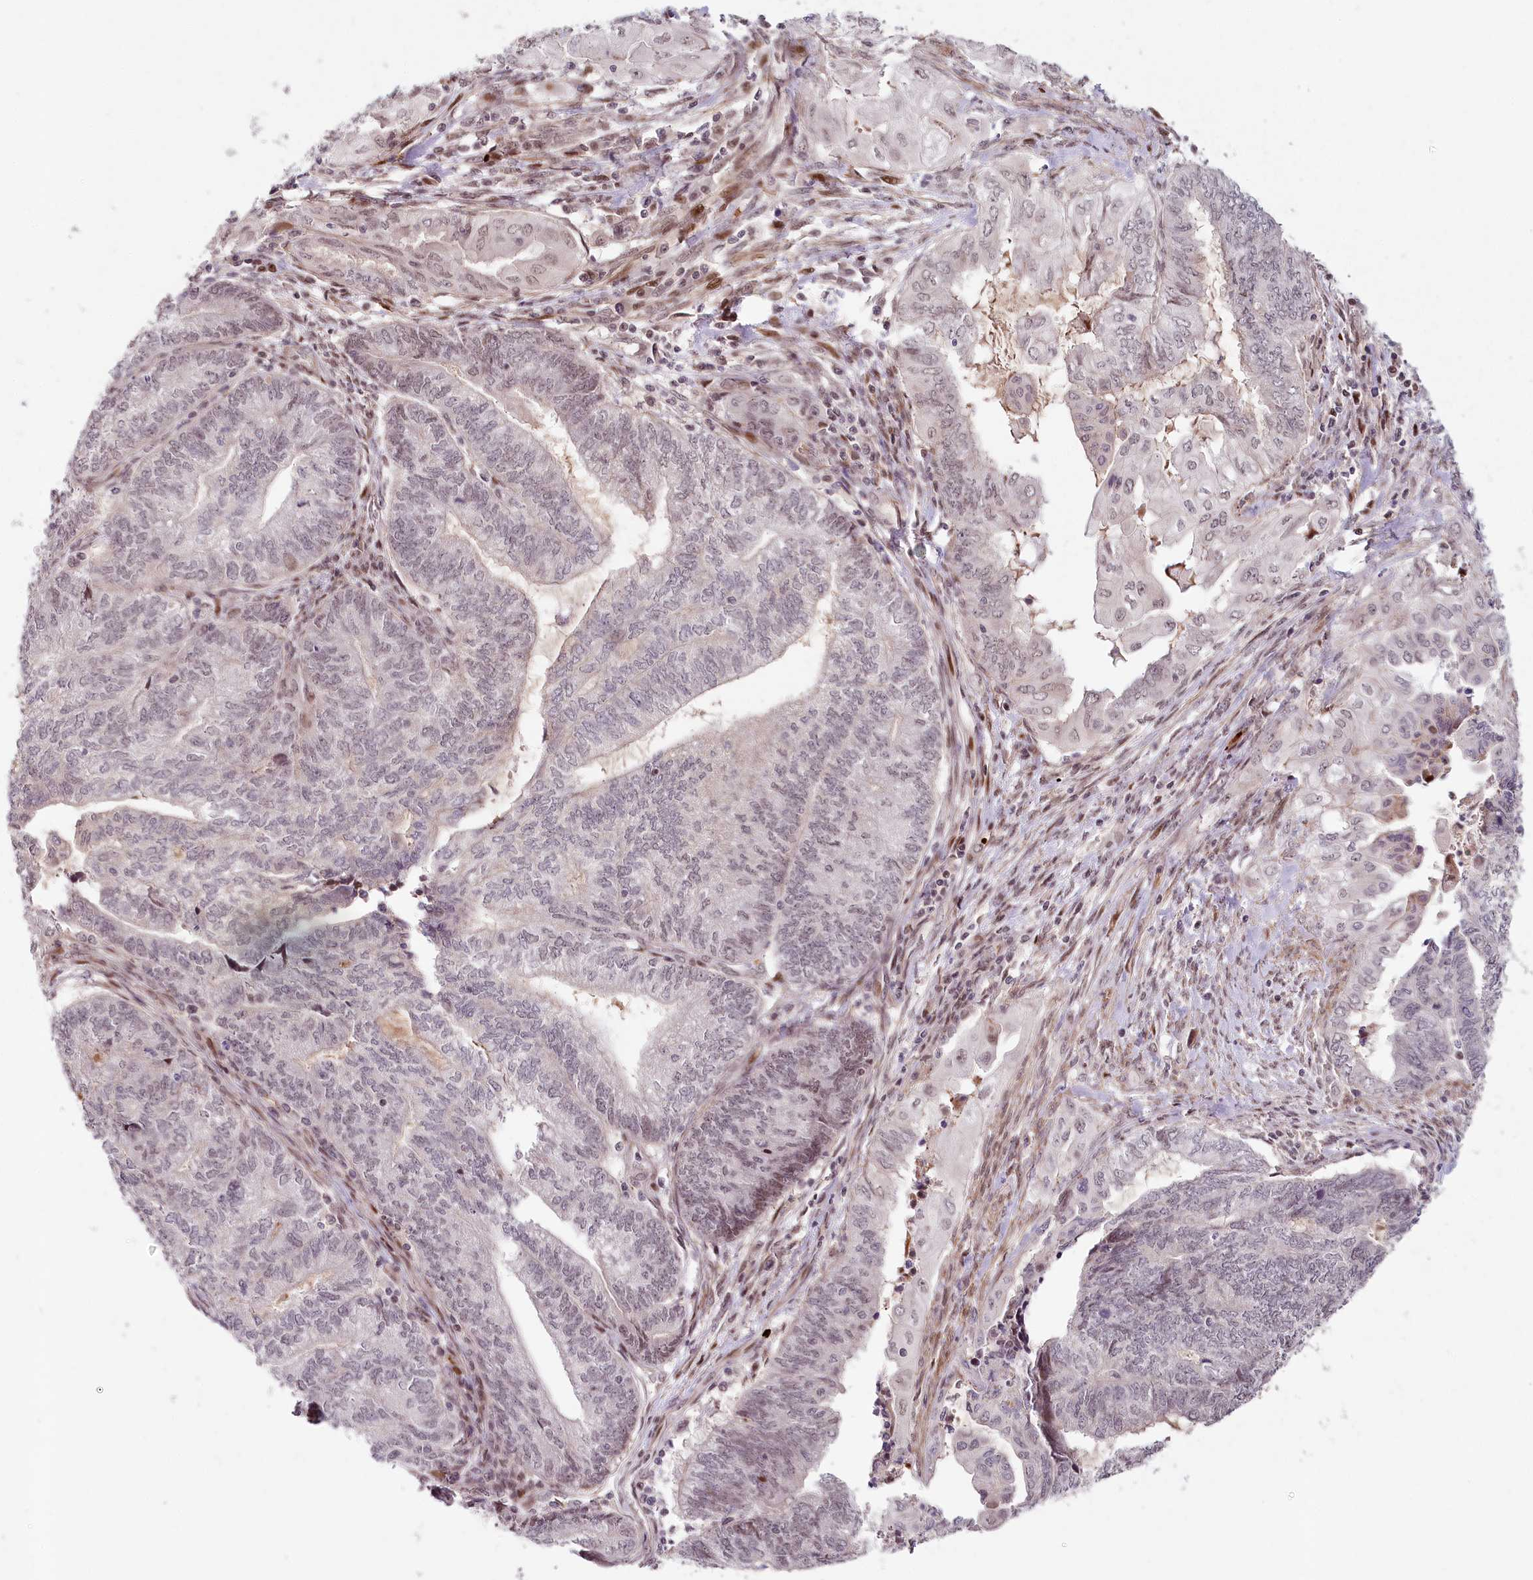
{"staining": {"intensity": "weak", "quantity": "<25%", "location": "nuclear"}, "tissue": "endometrial cancer", "cell_type": "Tumor cells", "image_type": "cancer", "snomed": [{"axis": "morphology", "description": "Adenocarcinoma, NOS"}, {"axis": "topography", "description": "Uterus"}, {"axis": "topography", "description": "Endometrium"}], "caption": "Micrograph shows no significant protein staining in tumor cells of endometrial cancer (adenocarcinoma). The staining was performed using DAB to visualize the protein expression in brown, while the nuclei were stained in blue with hematoxylin (Magnification: 20x).", "gene": "FAM204A", "patient": {"sex": "female", "age": 70}}